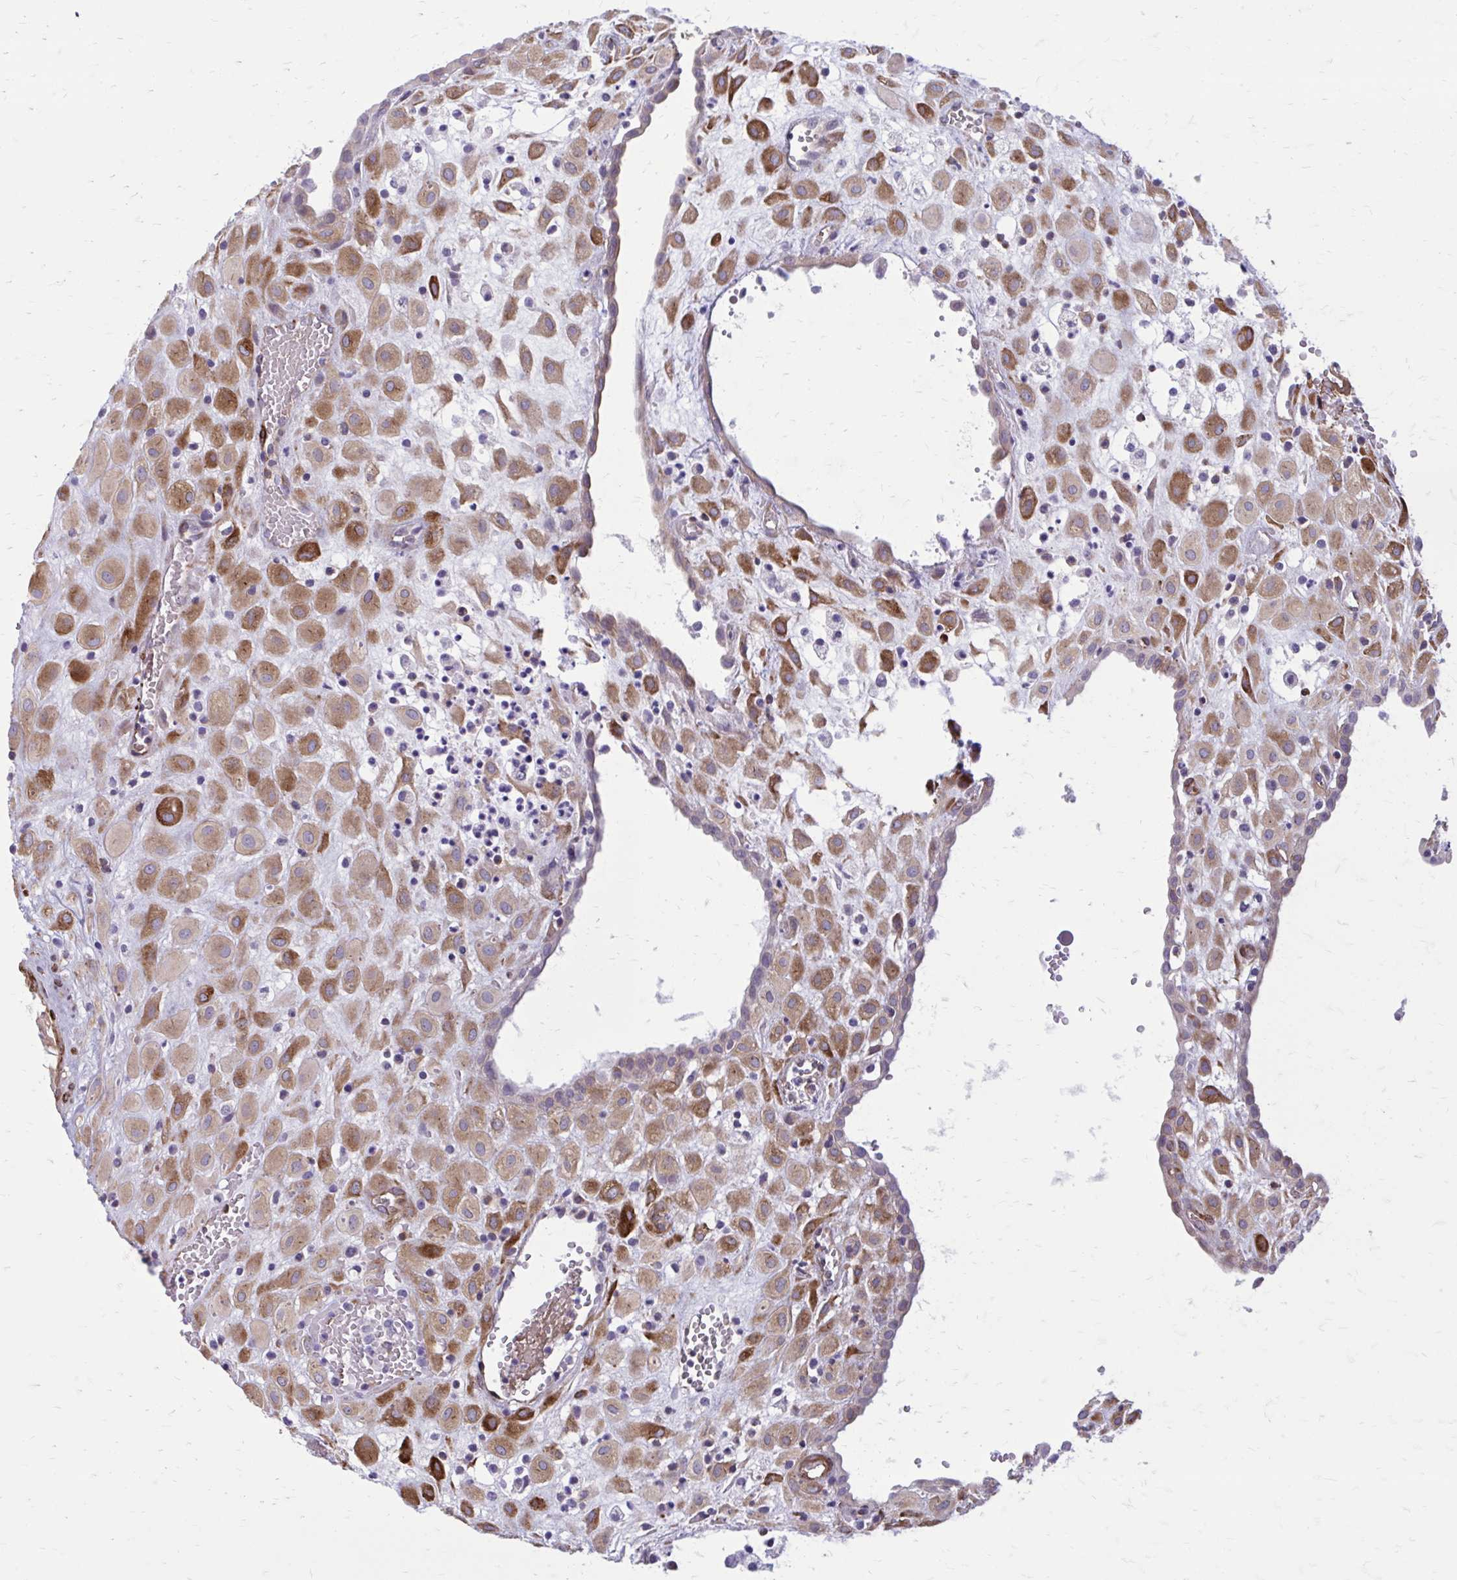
{"staining": {"intensity": "moderate", "quantity": ">75%", "location": "cytoplasmic/membranous"}, "tissue": "placenta", "cell_type": "Decidual cells", "image_type": "normal", "snomed": [{"axis": "morphology", "description": "Normal tissue, NOS"}, {"axis": "topography", "description": "Placenta"}], "caption": "Brown immunohistochemical staining in benign placenta displays moderate cytoplasmic/membranous expression in about >75% of decidual cells.", "gene": "BEND5", "patient": {"sex": "female", "age": 24}}